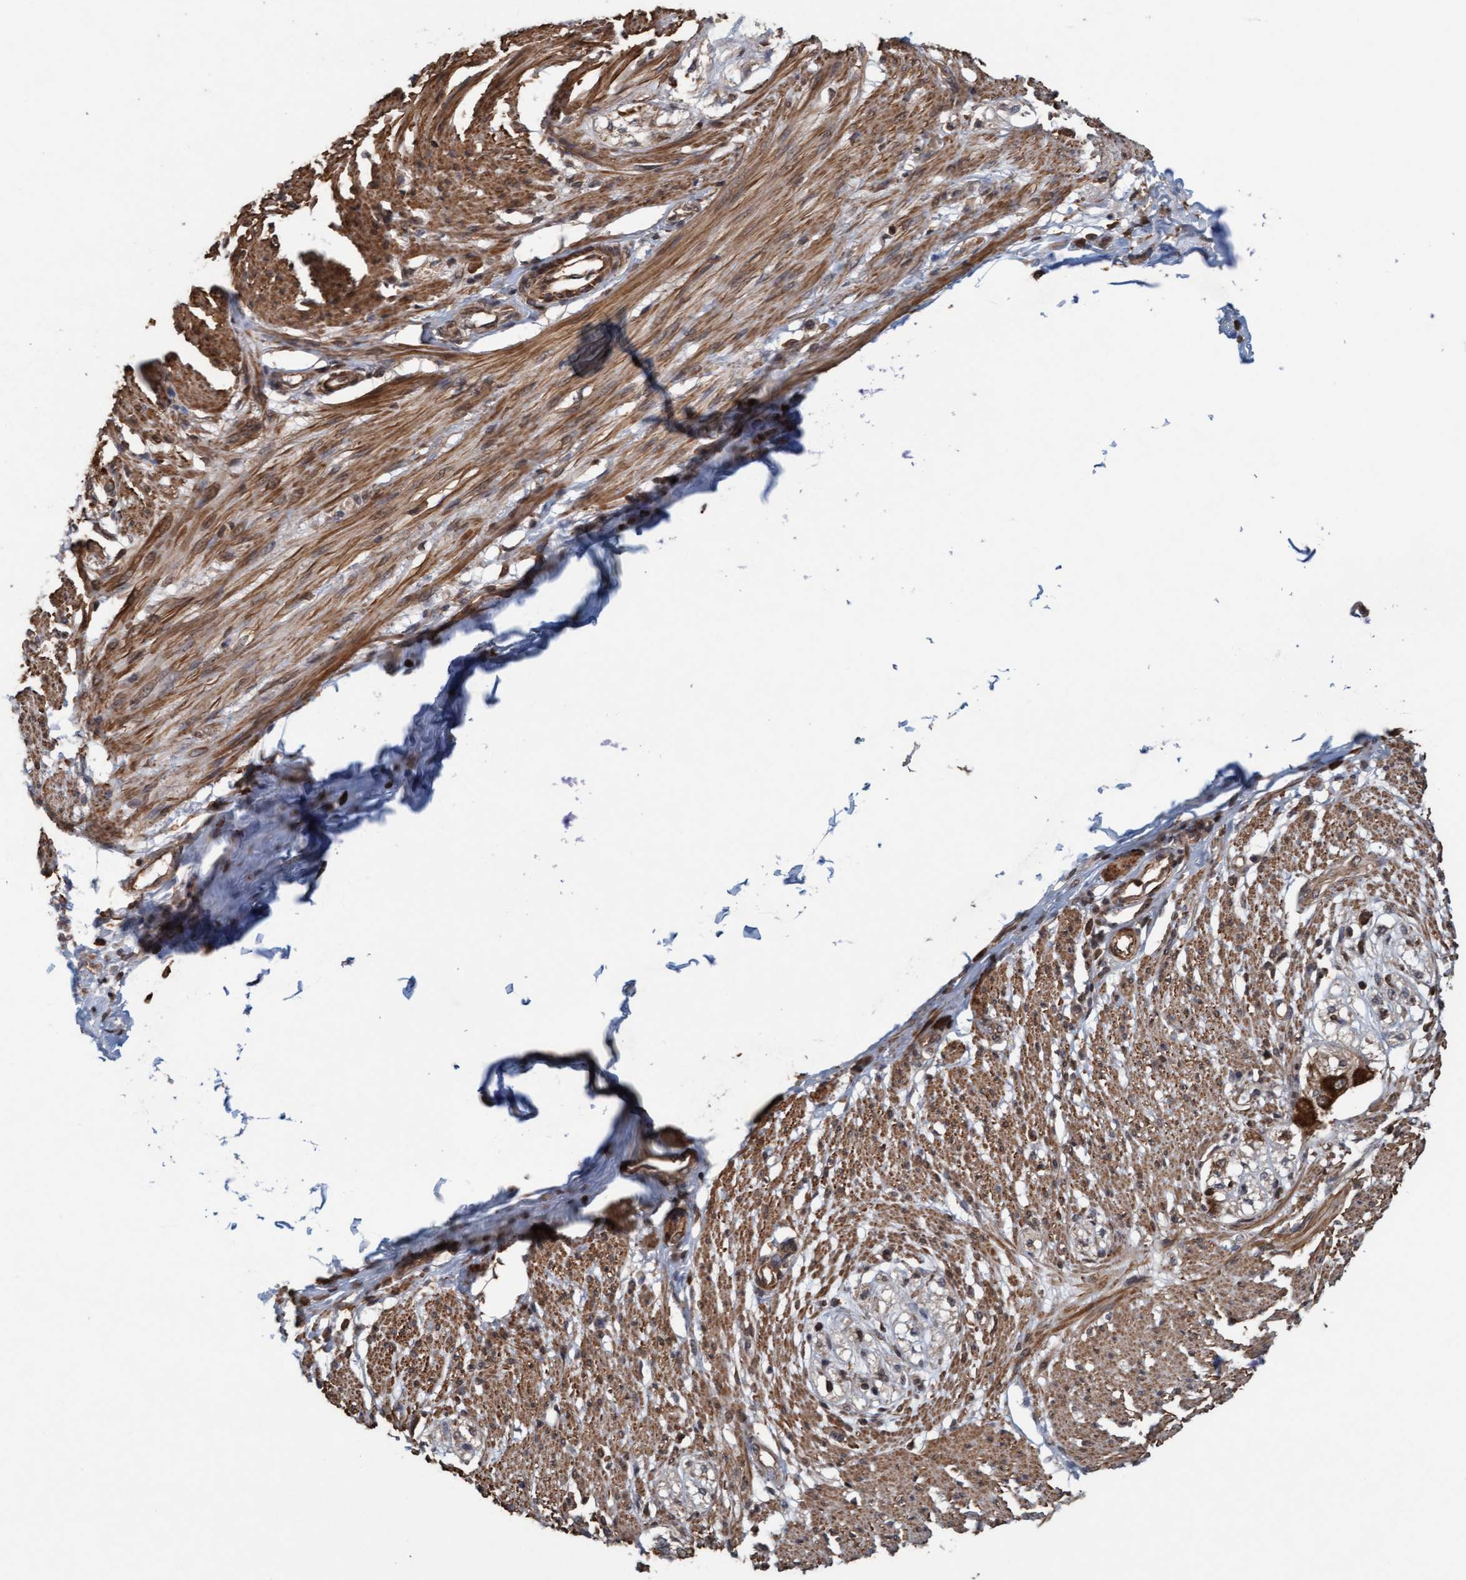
{"staining": {"intensity": "moderate", "quantity": ">75%", "location": "cytoplasmic/membranous"}, "tissue": "smooth muscle", "cell_type": "Smooth muscle cells", "image_type": "normal", "snomed": [{"axis": "morphology", "description": "Normal tissue, NOS"}, {"axis": "morphology", "description": "Adenocarcinoma, NOS"}, {"axis": "topography", "description": "Colon"}, {"axis": "topography", "description": "Peripheral nerve tissue"}], "caption": "Moderate cytoplasmic/membranous expression is identified in about >75% of smooth muscle cells in benign smooth muscle.", "gene": "FXR2", "patient": {"sex": "male", "age": 14}}